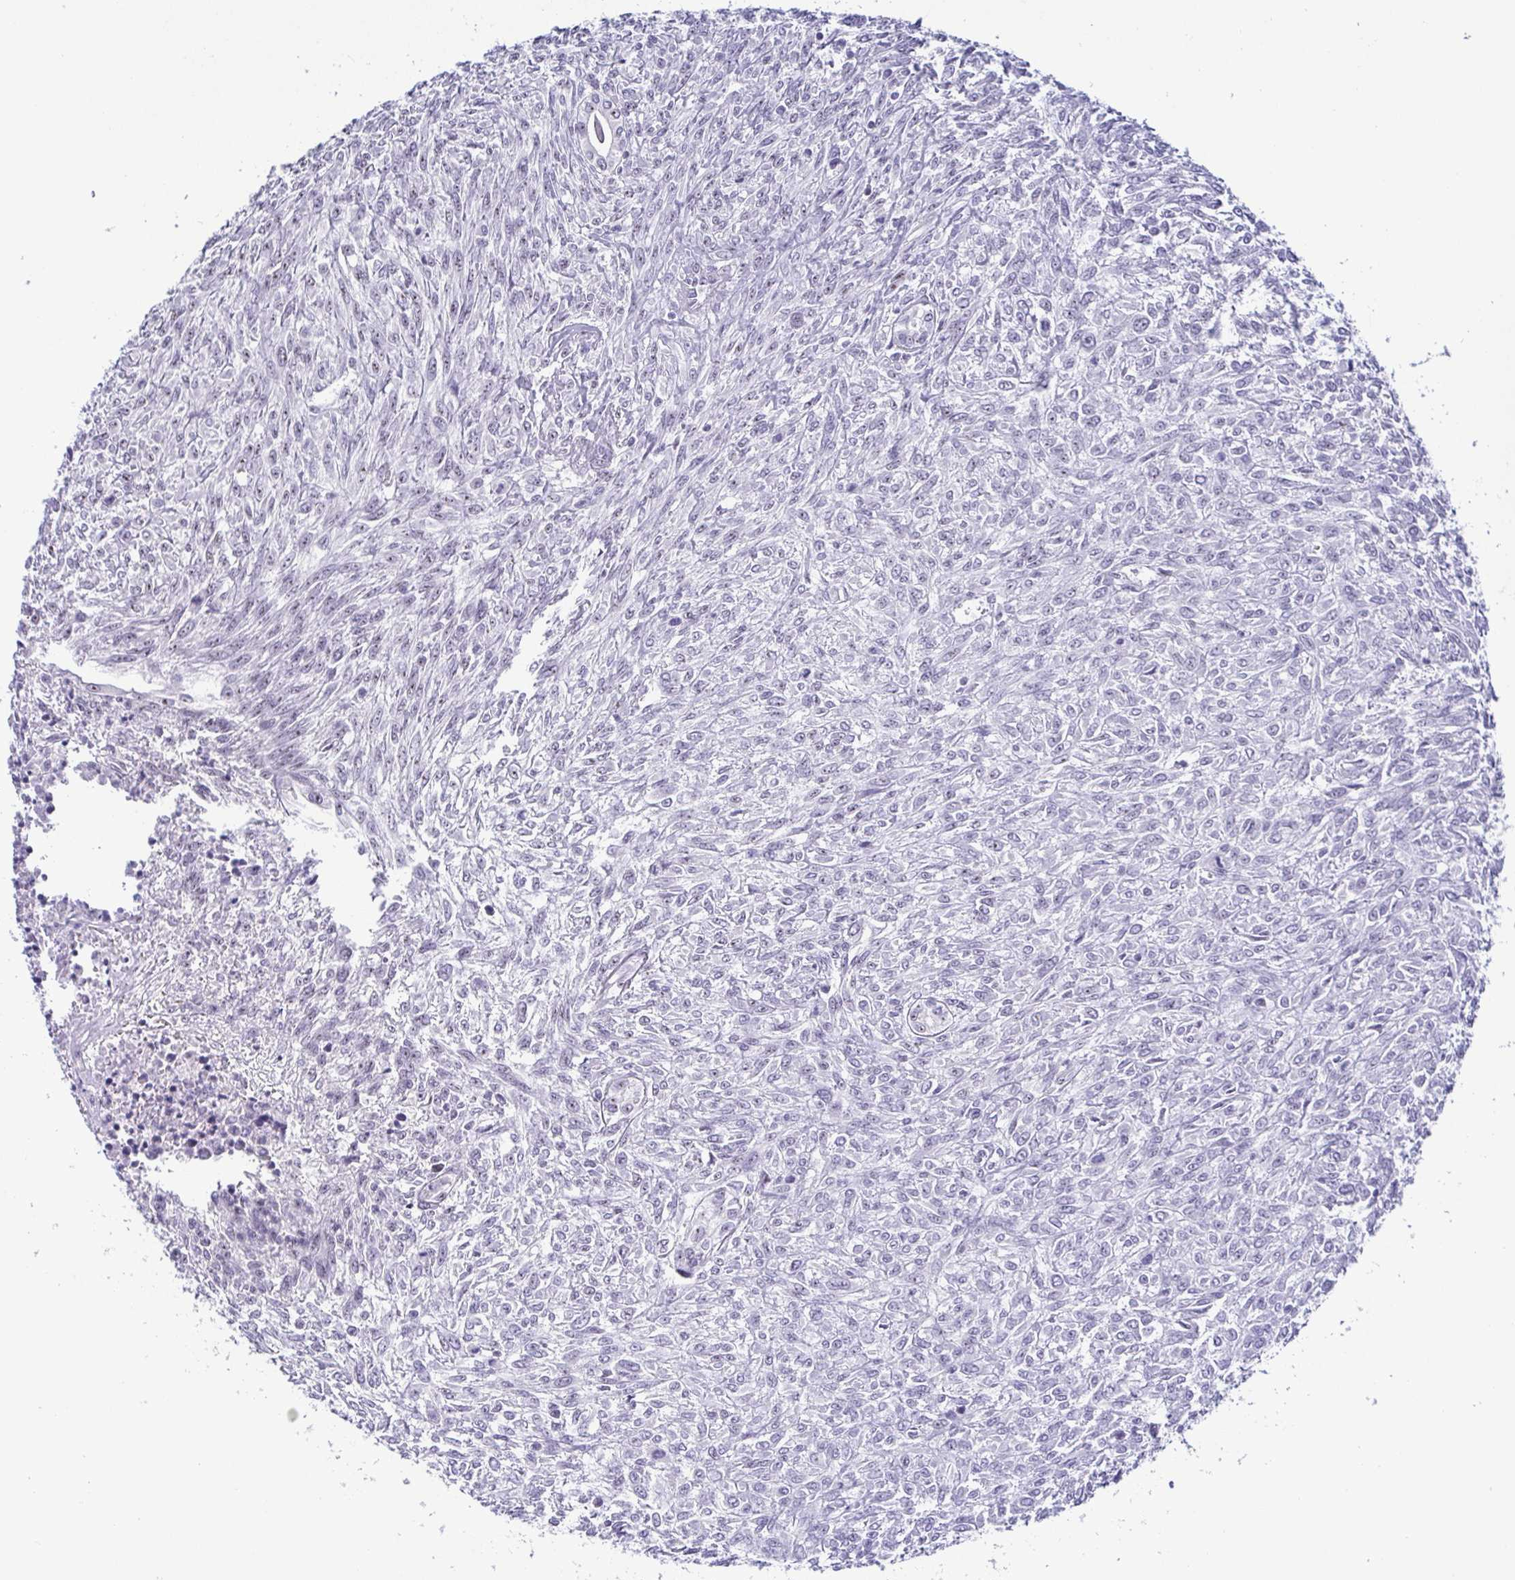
{"staining": {"intensity": "negative", "quantity": "none", "location": "none"}, "tissue": "renal cancer", "cell_type": "Tumor cells", "image_type": "cancer", "snomed": [{"axis": "morphology", "description": "Adenocarcinoma, NOS"}, {"axis": "topography", "description": "Kidney"}], "caption": "The immunohistochemistry image has no significant staining in tumor cells of adenocarcinoma (renal) tissue.", "gene": "BZW1", "patient": {"sex": "male", "age": 58}}